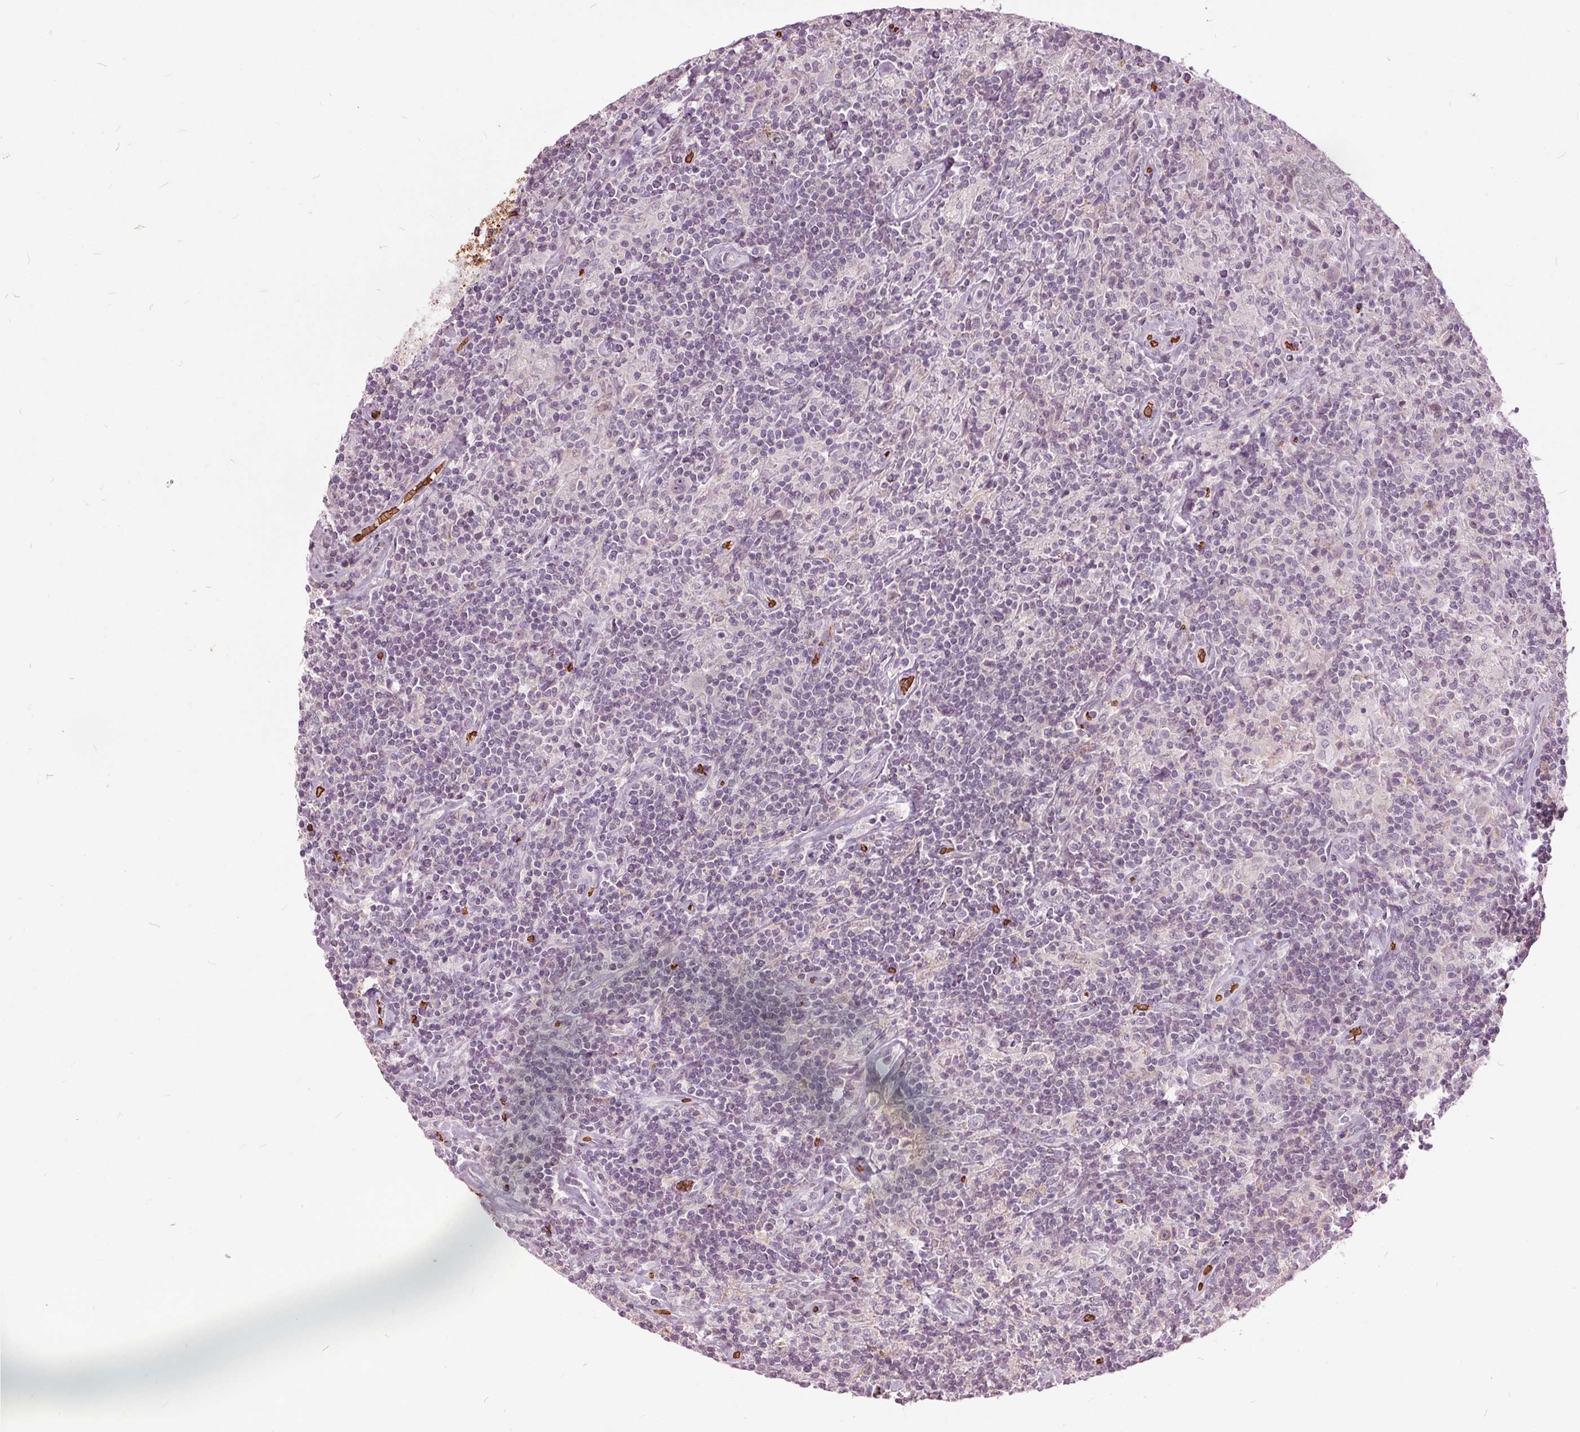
{"staining": {"intensity": "negative", "quantity": "none", "location": "none"}, "tissue": "lymphoma", "cell_type": "Tumor cells", "image_type": "cancer", "snomed": [{"axis": "morphology", "description": "Hodgkin's disease, NOS"}, {"axis": "topography", "description": "Lymph node"}], "caption": "Immunohistochemical staining of lymphoma reveals no significant positivity in tumor cells.", "gene": "SLC4A1", "patient": {"sex": "male", "age": 70}}